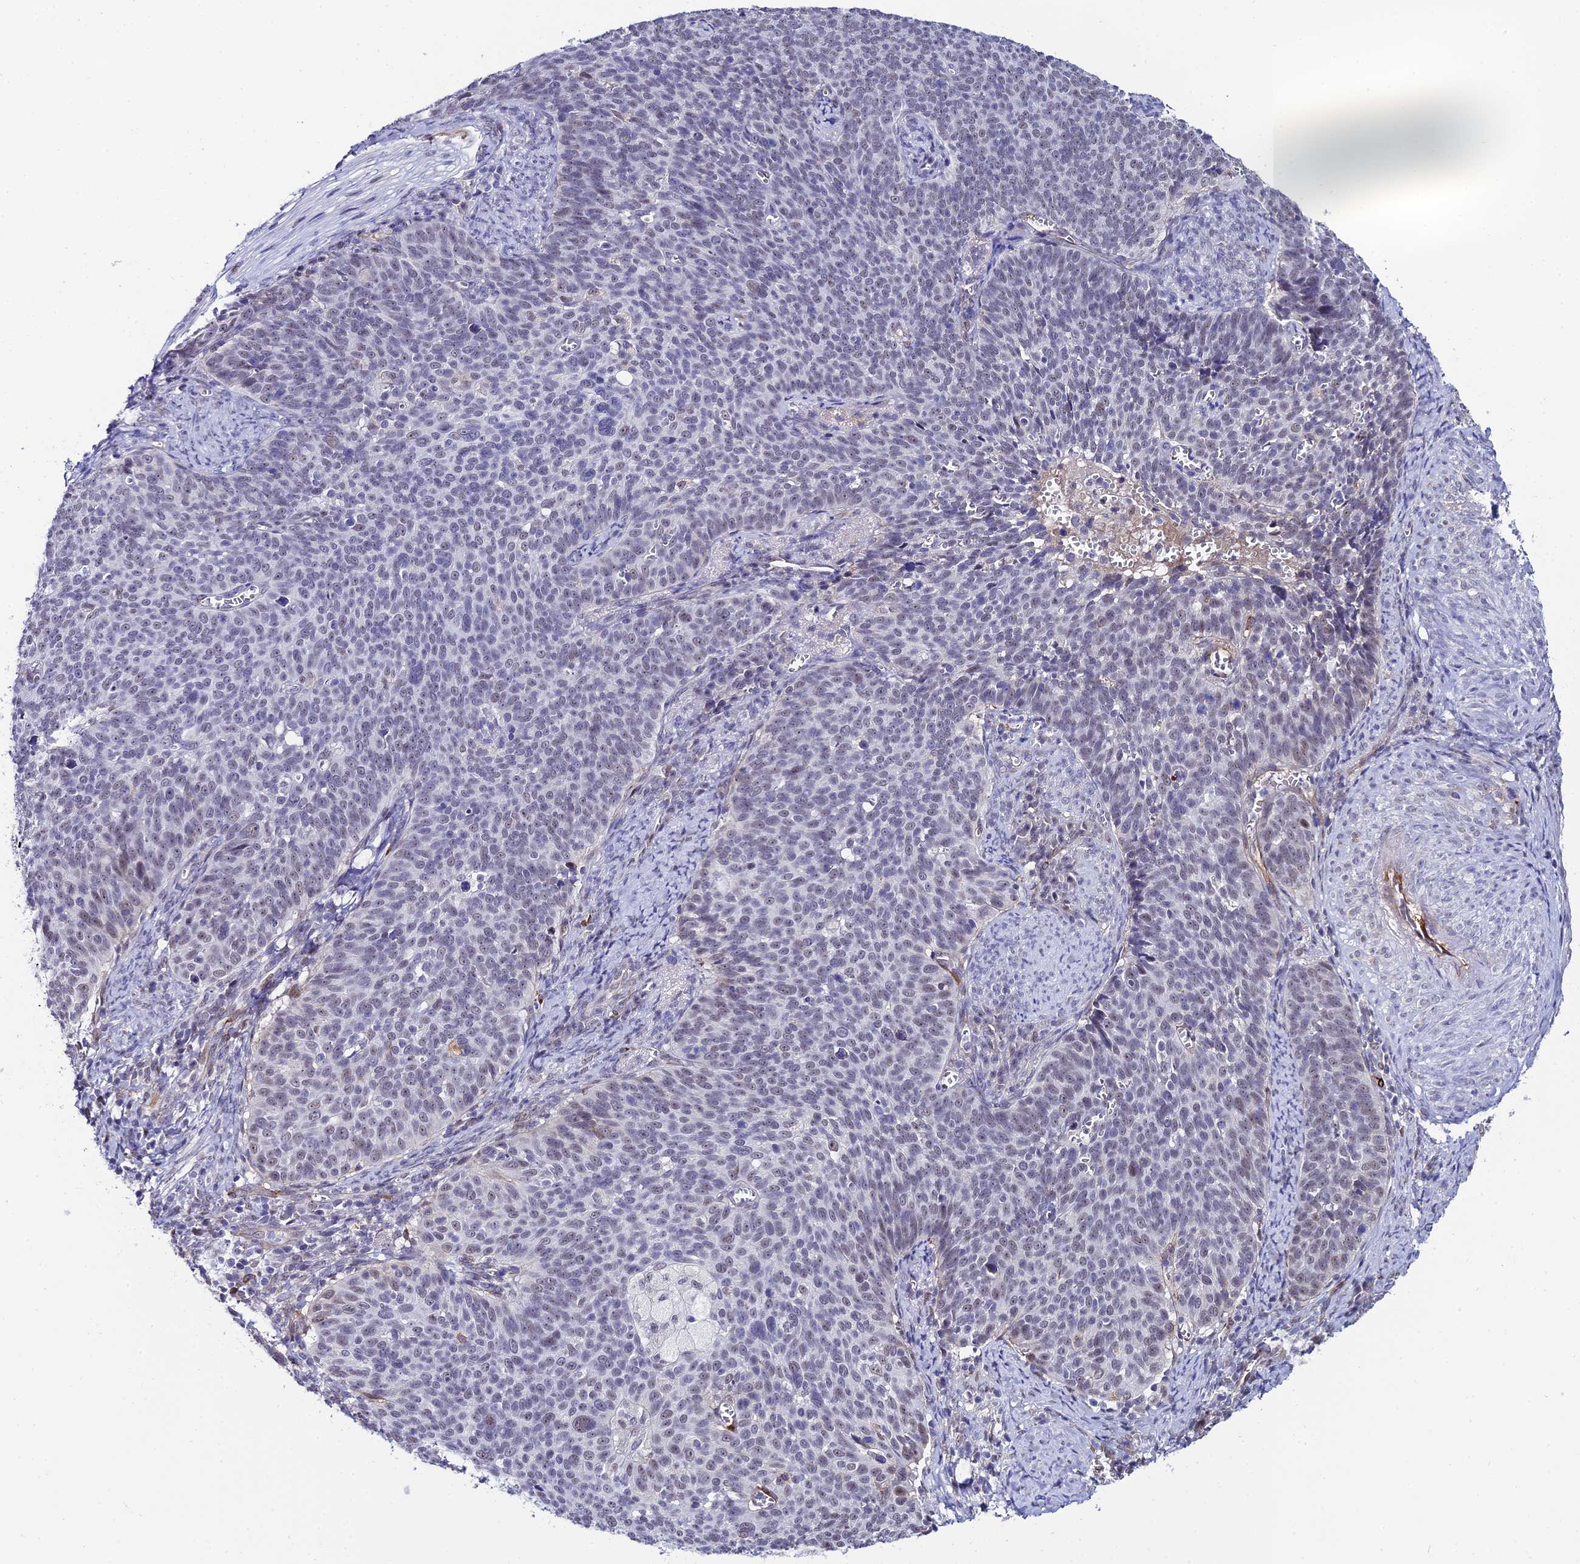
{"staining": {"intensity": "negative", "quantity": "none", "location": "none"}, "tissue": "cervical cancer", "cell_type": "Tumor cells", "image_type": "cancer", "snomed": [{"axis": "morphology", "description": "Normal tissue, NOS"}, {"axis": "morphology", "description": "Squamous cell carcinoma, NOS"}, {"axis": "topography", "description": "Cervix"}], "caption": "There is no significant staining in tumor cells of squamous cell carcinoma (cervical).", "gene": "SYT15", "patient": {"sex": "female", "age": 39}}